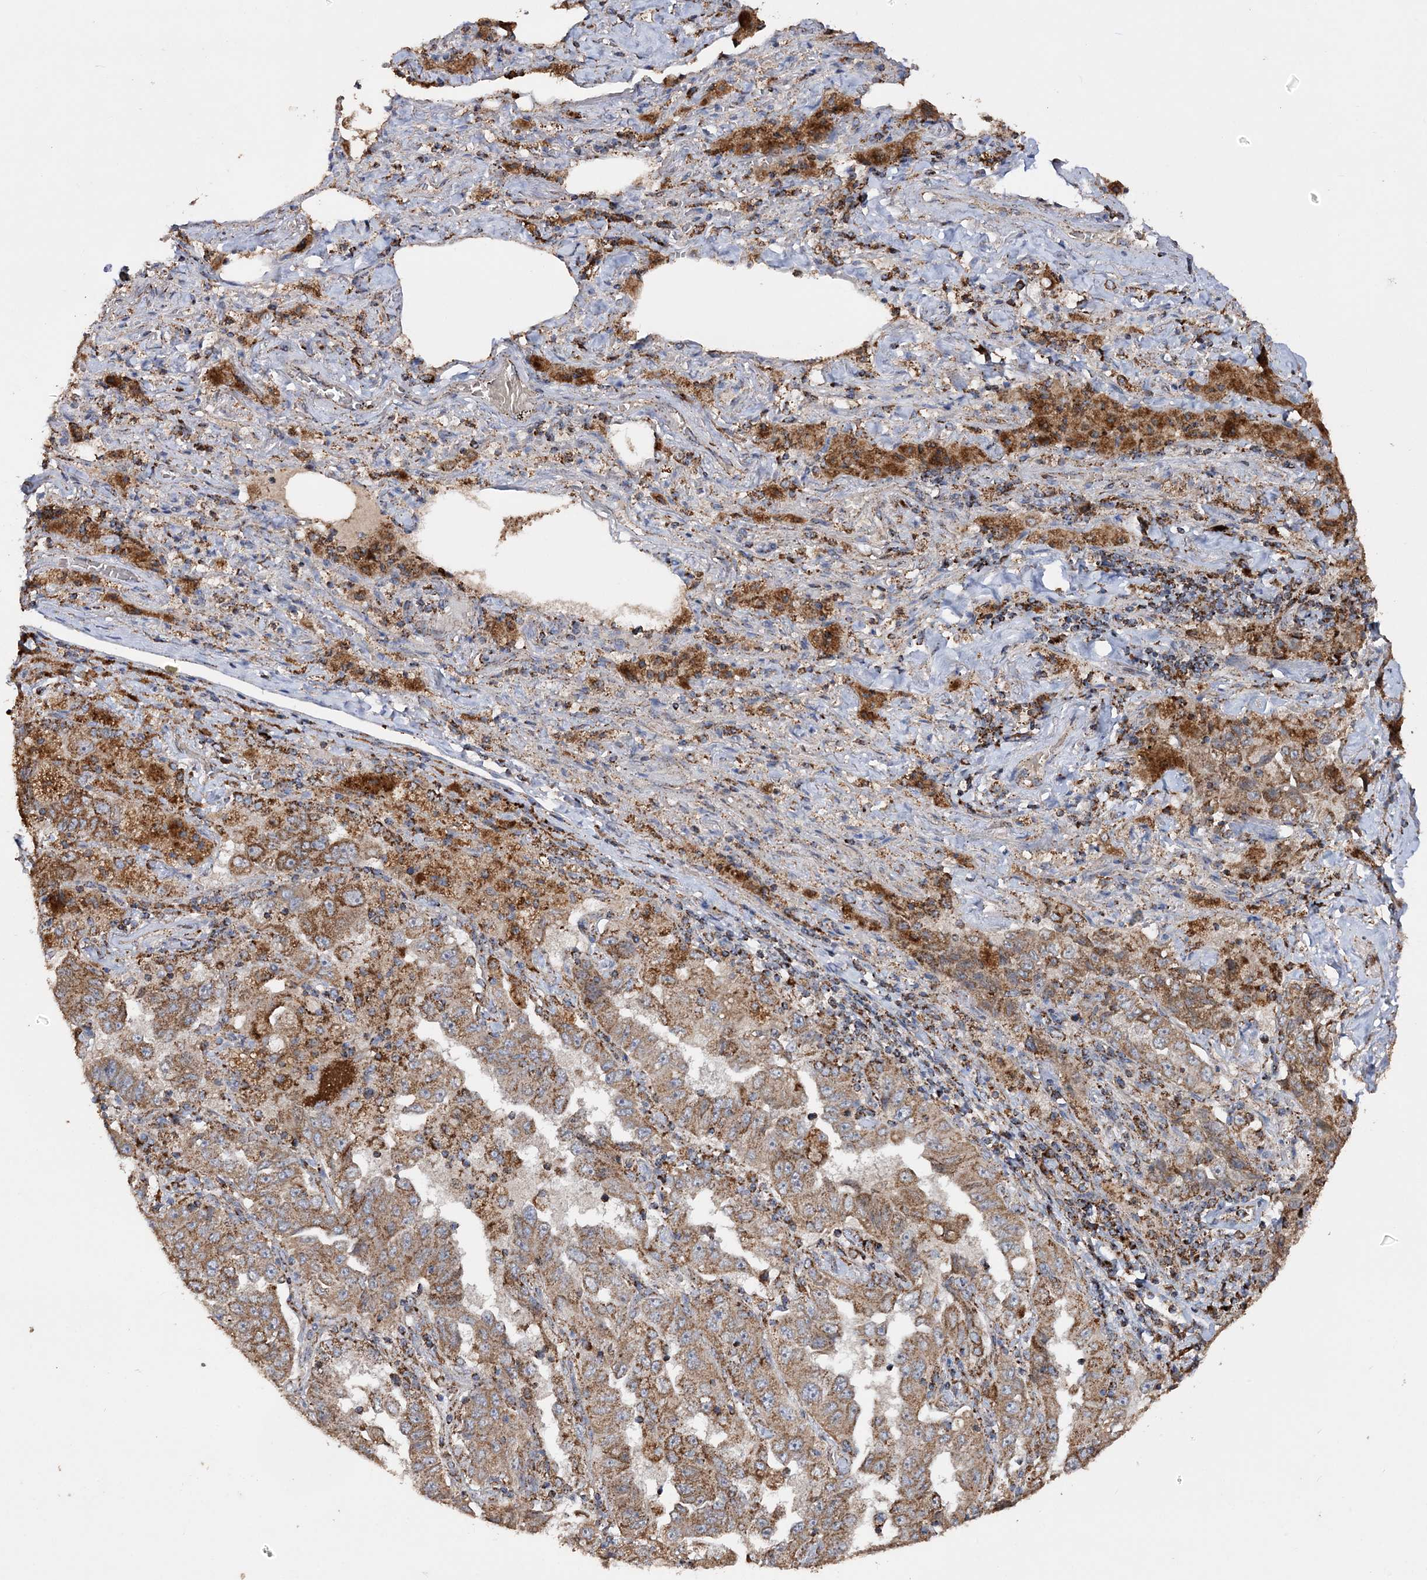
{"staining": {"intensity": "moderate", "quantity": ">75%", "location": "cytoplasmic/membranous"}, "tissue": "lung cancer", "cell_type": "Tumor cells", "image_type": "cancer", "snomed": [{"axis": "morphology", "description": "Adenocarcinoma, NOS"}, {"axis": "topography", "description": "Lung"}], "caption": "High-power microscopy captured an immunohistochemistry image of lung cancer, revealing moderate cytoplasmic/membranous staining in approximately >75% of tumor cells.", "gene": "POC5", "patient": {"sex": "female", "age": 51}}